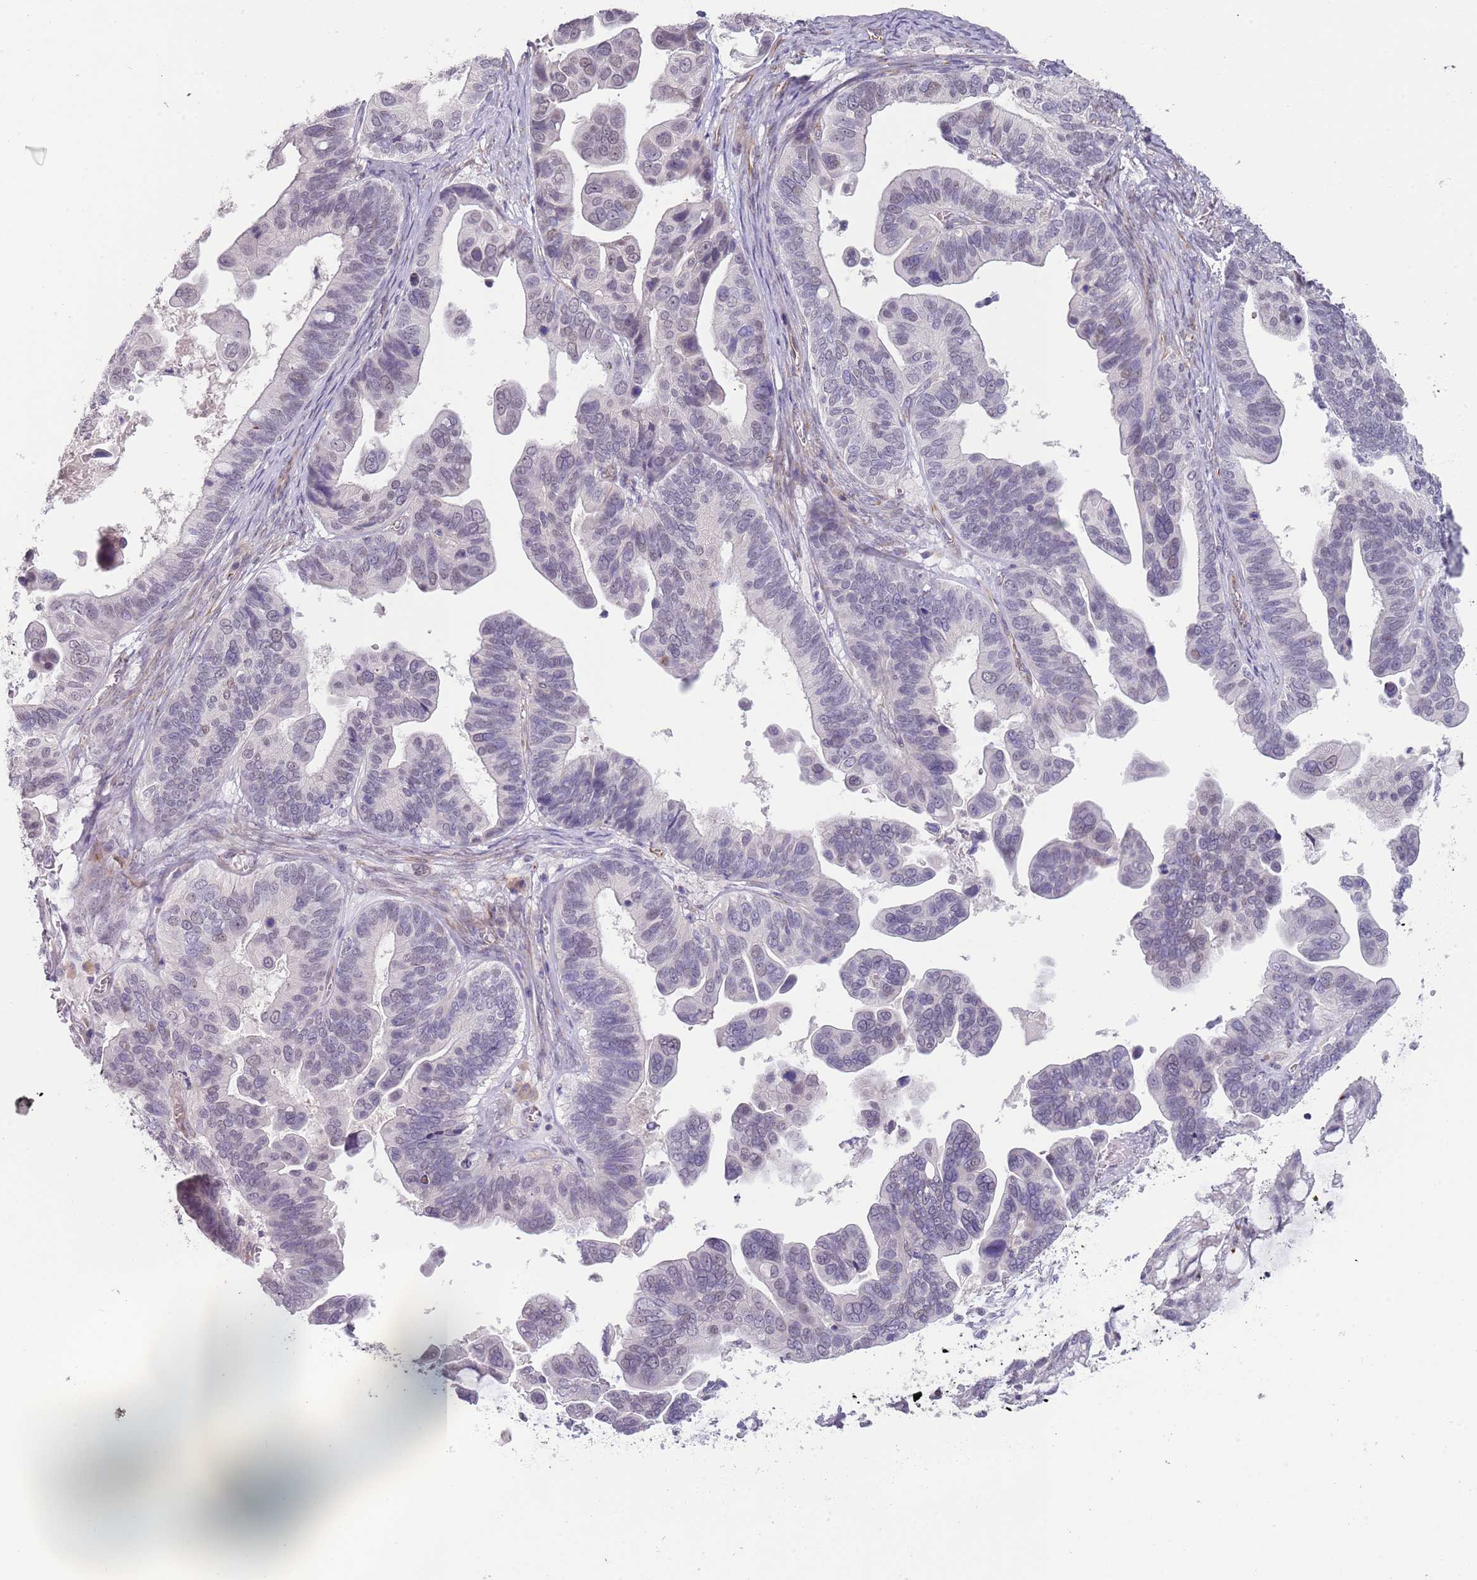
{"staining": {"intensity": "negative", "quantity": "none", "location": "none"}, "tissue": "ovarian cancer", "cell_type": "Tumor cells", "image_type": "cancer", "snomed": [{"axis": "morphology", "description": "Cystadenocarcinoma, serous, NOS"}, {"axis": "topography", "description": "Ovary"}], "caption": "The immunohistochemistry micrograph has no significant staining in tumor cells of ovarian cancer tissue.", "gene": "NBPF3", "patient": {"sex": "female", "age": 56}}